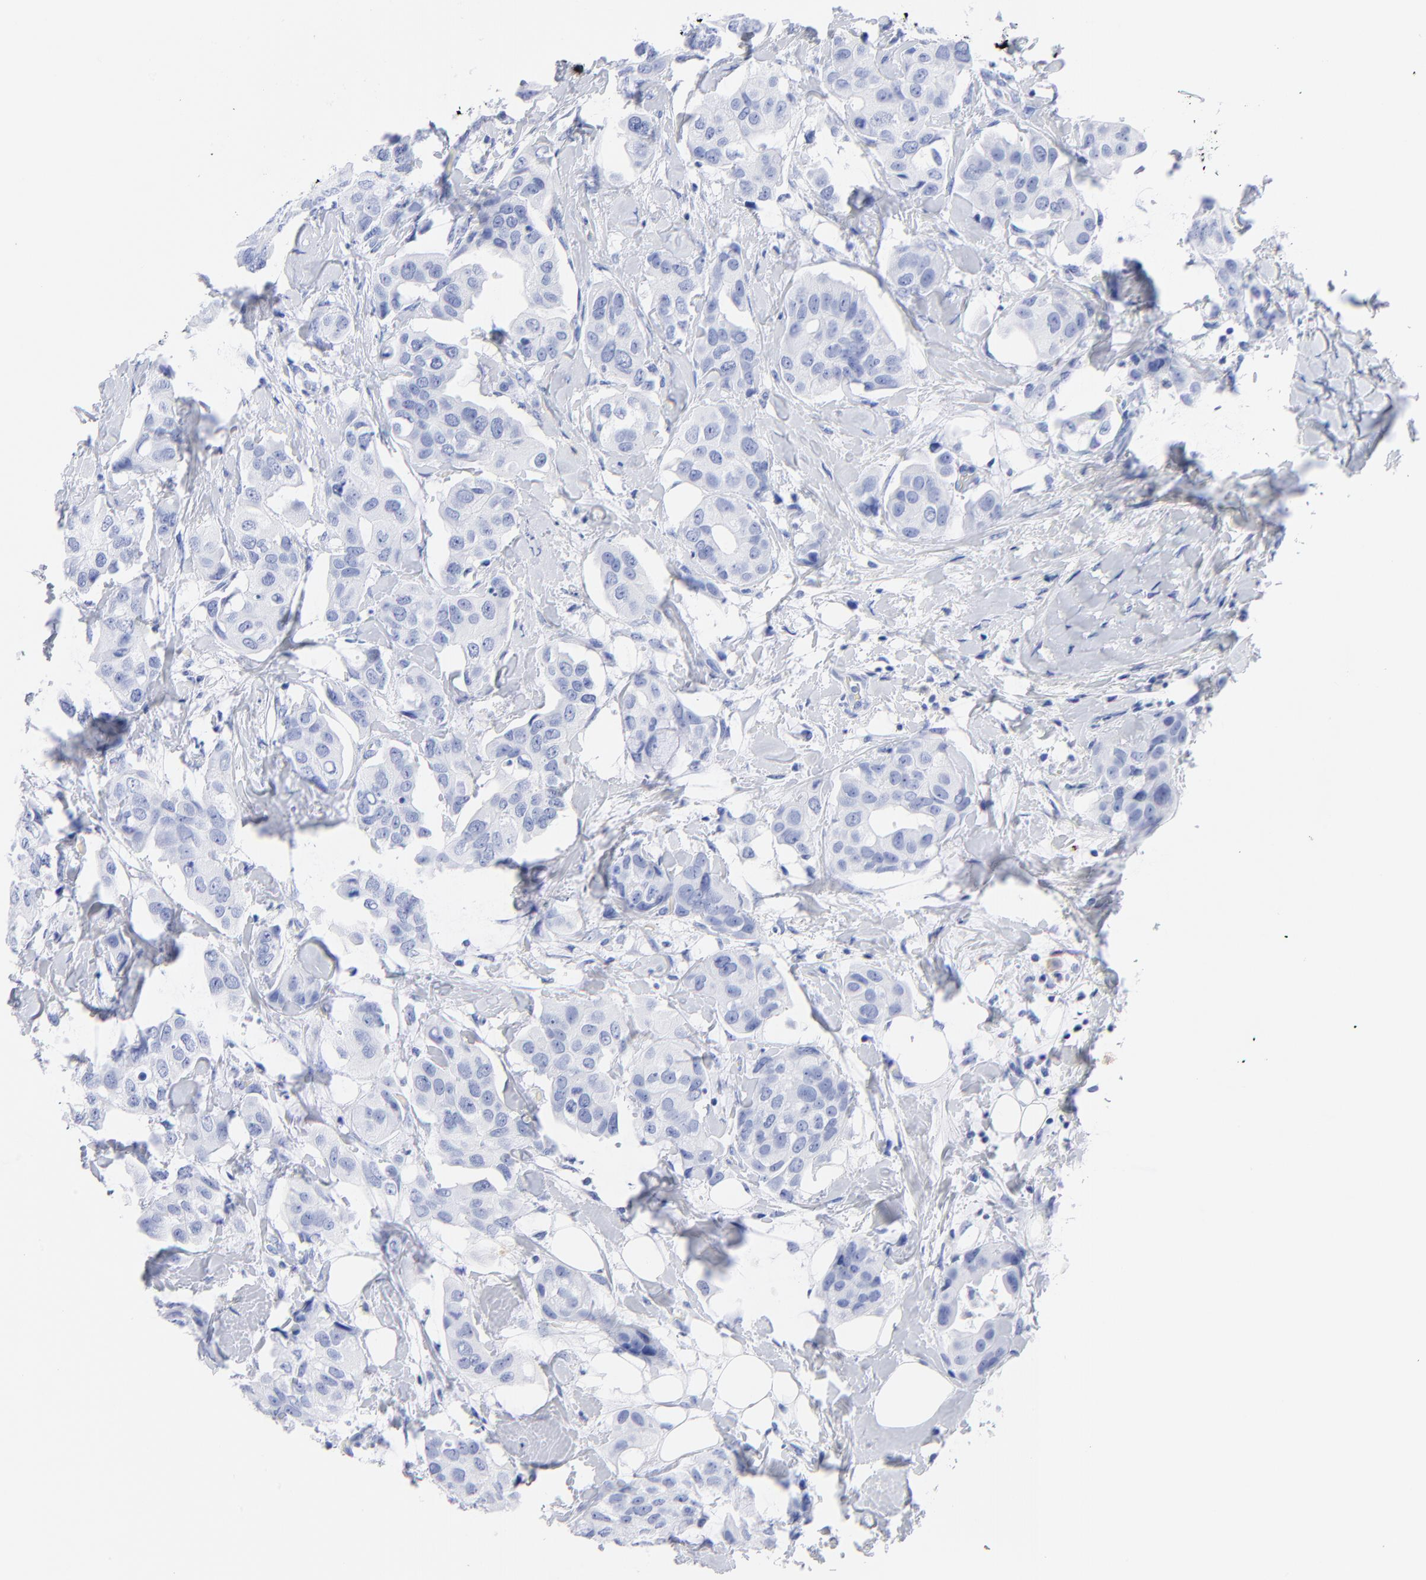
{"staining": {"intensity": "negative", "quantity": "none", "location": "none"}, "tissue": "breast cancer", "cell_type": "Tumor cells", "image_type": "cancer", "snomed": [{"axis": "morphology", "description": "Duct carcinoma"}, {"axis": "topography", "description": "Breast"}], "caption": "This is an immunohistochemistry (IHC) histopathology image of breast cancer. There is no staining in tumor cells.", "gene": "CPVL", "patient": {"sex": "female", "age": 40}}